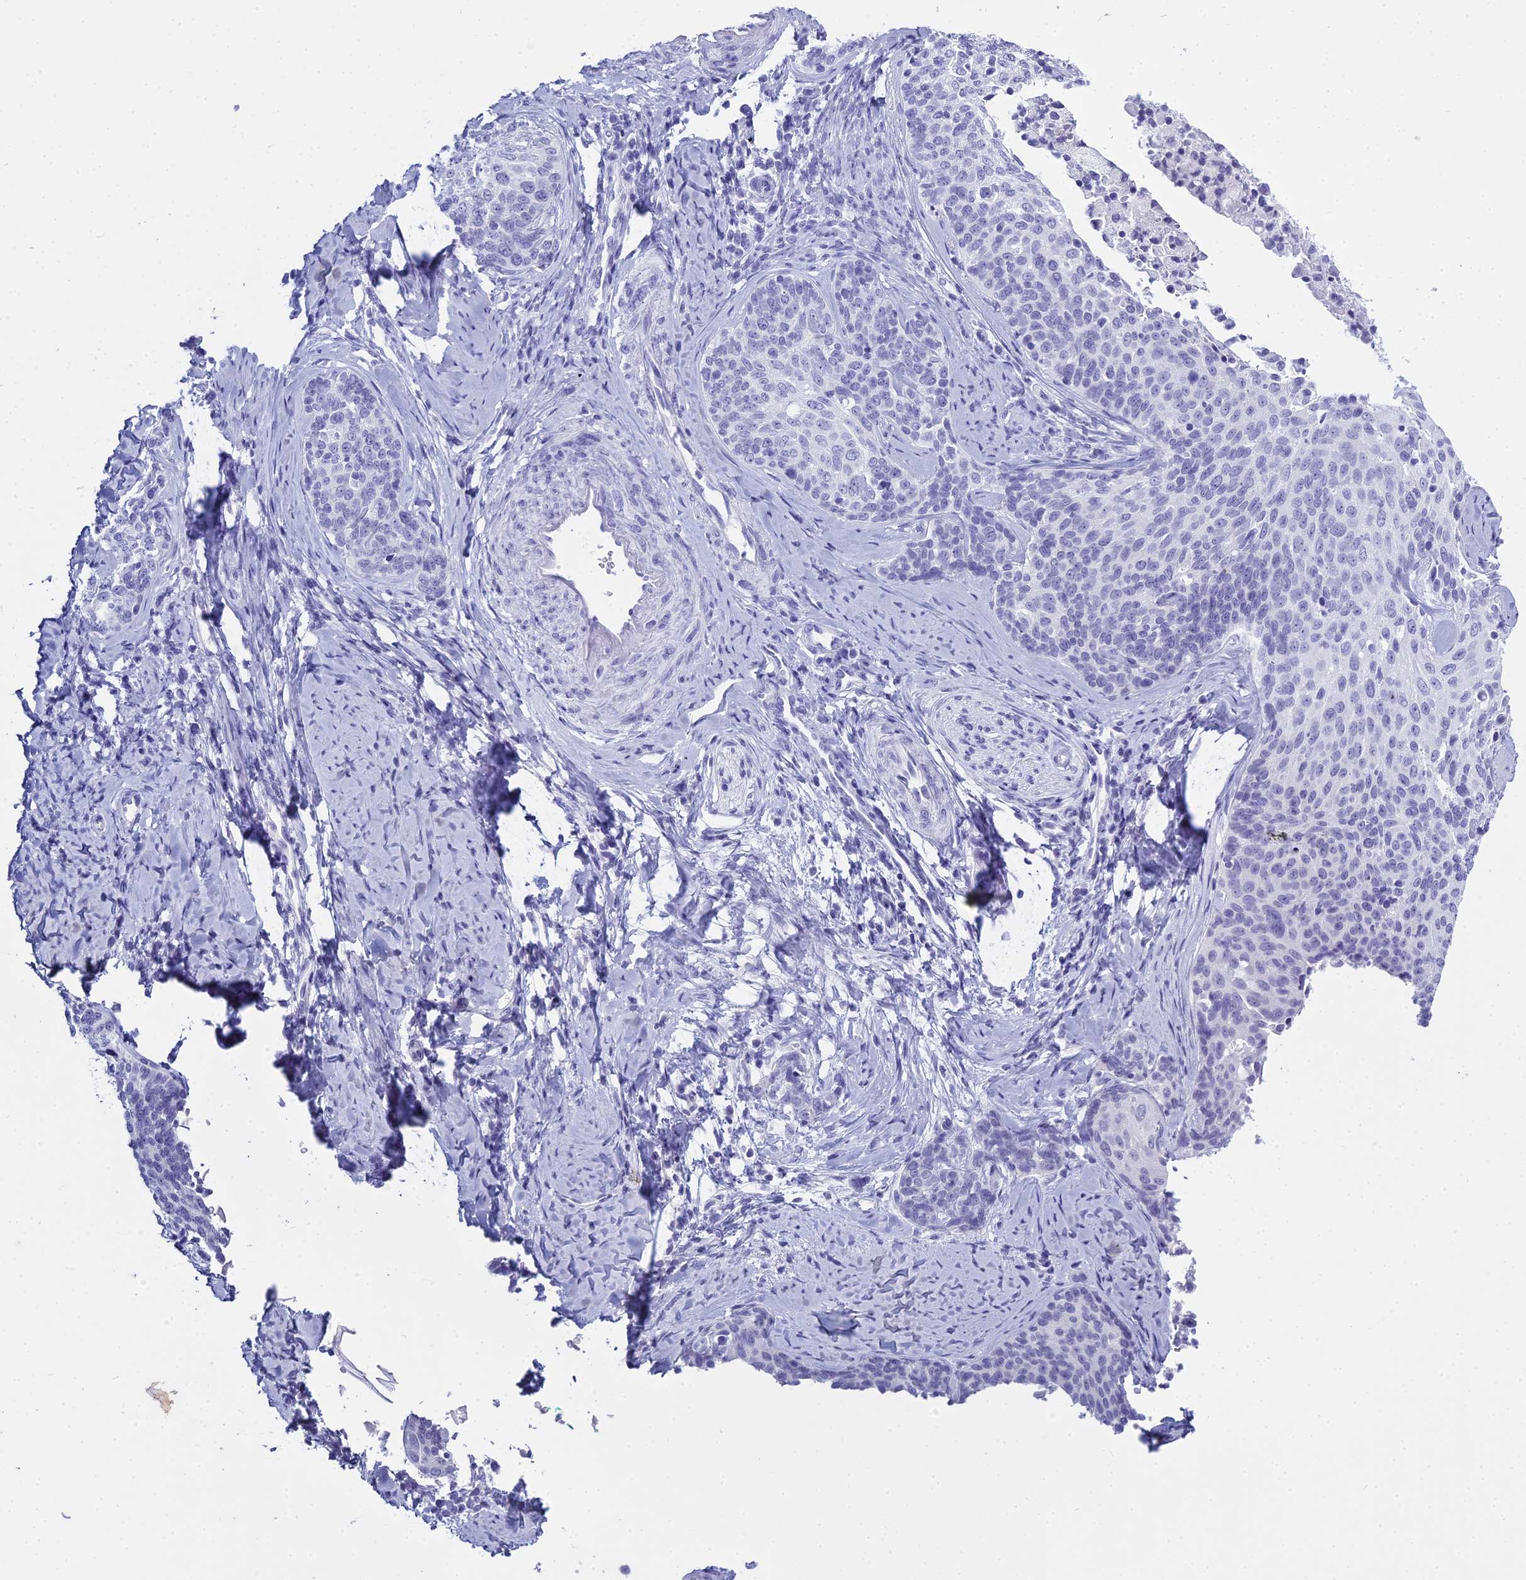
{"staining": {"intensity": "negative", "quantity": "none", "location": "none"}, "tissue": "cervical cancer", "cell_type": "Tumor cells", "image_type": "cancer", "snomed": [{"axis": "morphology", "description": "Squamous cell carcinoma, NOS"}, {"axis": "topography", "description": "Cervix"}], "caption": "Immunohistochemistry histopathology image of neoplastic tissue: human cervical cancer stained with DAB reveals no significant protein positivity in tumor cells.", "gene": "HMGB4", "patient": {"sex": "female", "age": 50}}